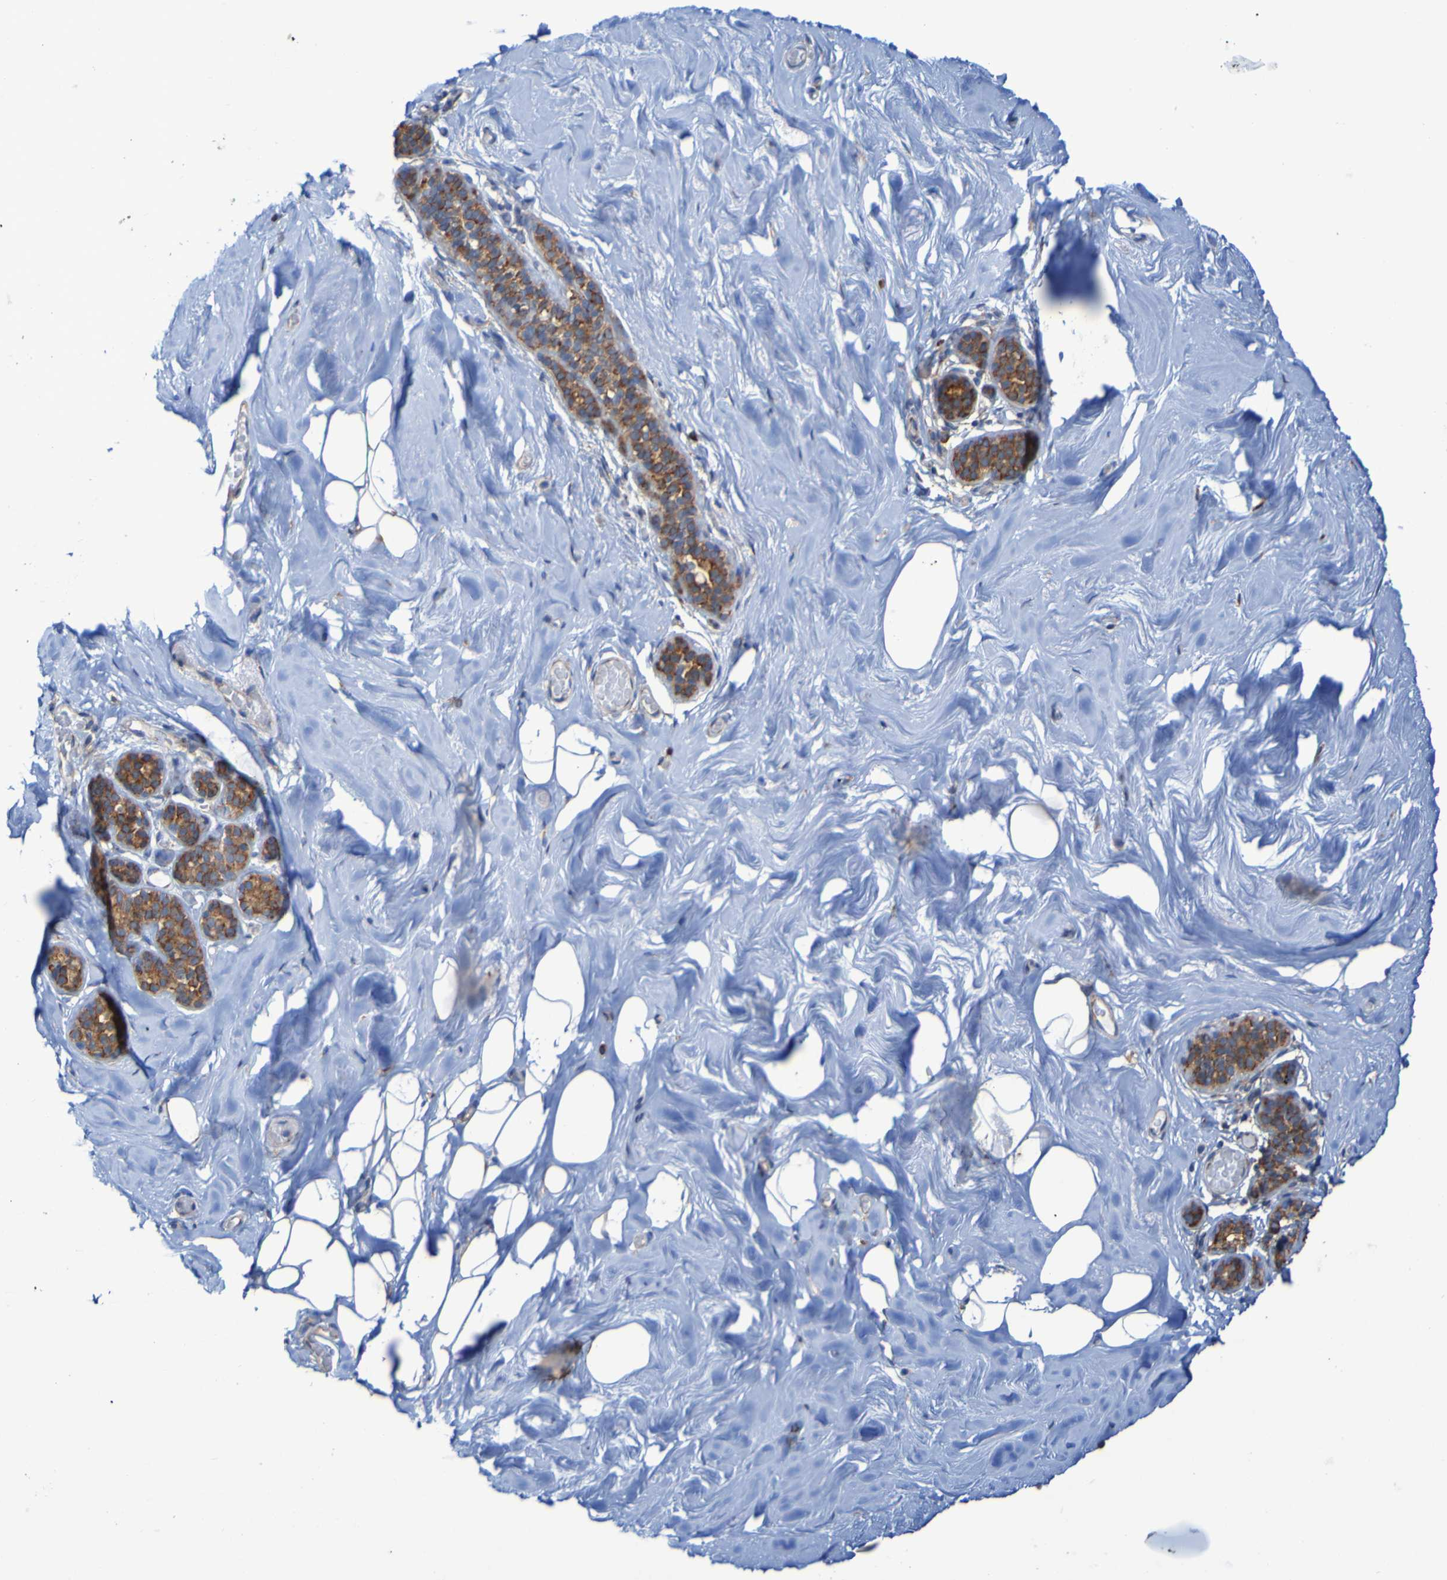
{"staining": {"intensity": "negative", "quantity": "none", "location": "none"}, "tissue": "breast", "cell_type": "Adipocytes", "image_type": "normal", "snomed": [{"axis": "morphology", "description": "Normal tissue, NOS"}, {"axis": "topography", "description": "Breast"}], "caption": "IHC photomicrograph of unremarkable breast stained for a protein (brown), which exhibits no staining in adipocytes.", "gene": "FKBP3", "patient": {"sex": "female", "age": 75}}